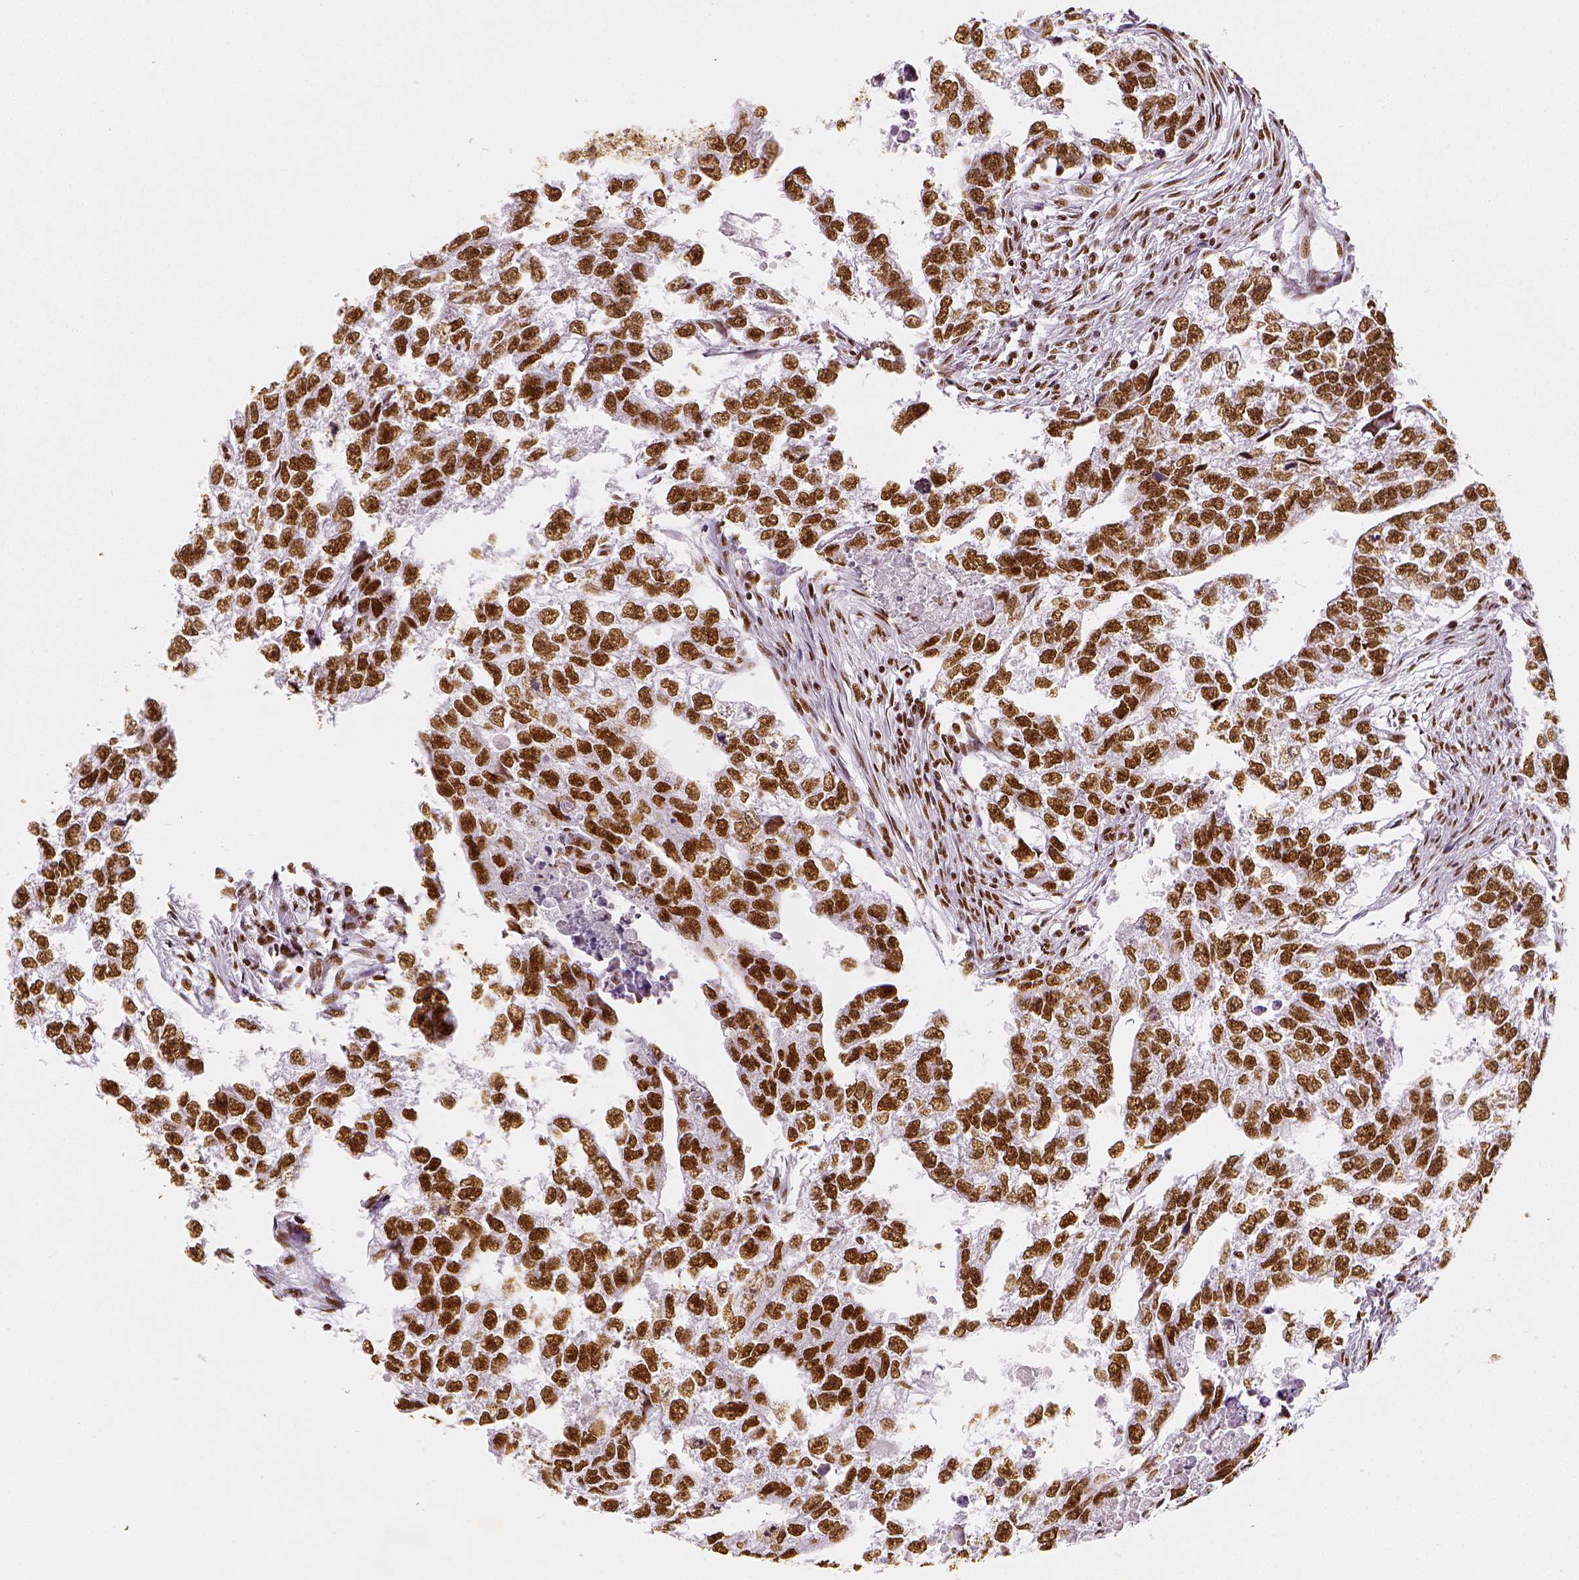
{"staining": {"intensity": "strong", "quantity": ">75%", "location": "nuclear"}, "tissue": "testis cancer", "cell_type": "Tumor cells", "image_type": "cancer", "snomed": [{"axis": "morphology", "description": "Carcinoma, Embryonal, NOS"}, {"axis": "morphology", "description": "Teratoma, malignant, NOS"}, {"axis": "topography", "description": "Testis"}], "caption": "Testis cancer tissue exhibits strong nuclear positivity in approximately >75% of tumor cells, visualized by immunohistochemistry.", "gene": "KDM5B", "patient": {"sex": "male", "age": 44}}